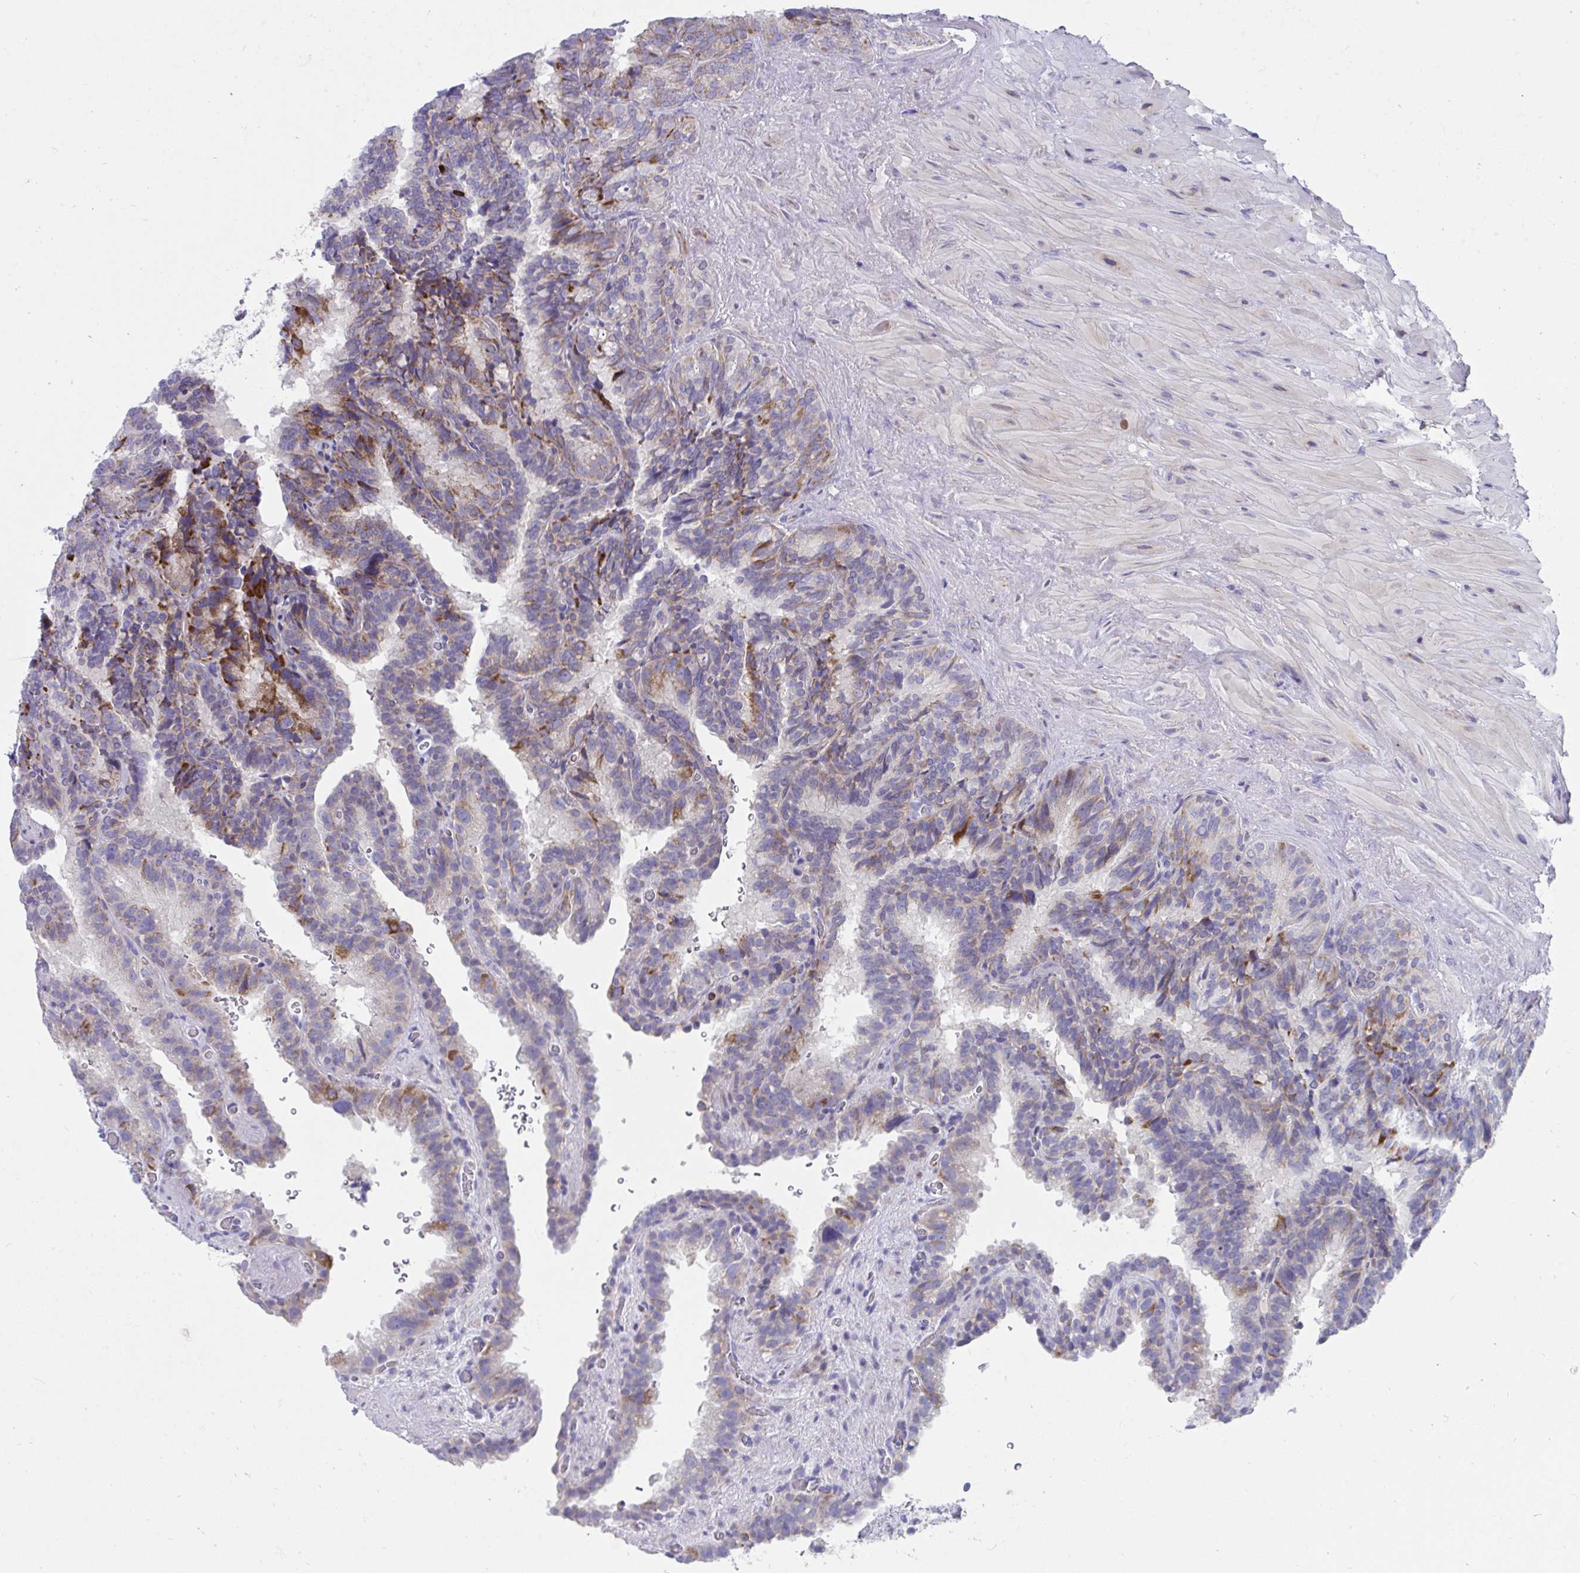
{"staining": {"intensity": "moderate", "quantity": "<25%", "location": "cytoplasmic/membranous"}, "tissue": "seminal vesicle", "cell_type": "Glandular cells", "image_type": "normal", "snomed": [{"axis": "morphology", "description": "Normal tissue, NOS"}, {"axis": "topography", "description": "Seminal veicle"}], "caption": "The immunohistochemical stain shows moderate cytoplasmic/membranous positivity in glandular cells of normal seminal vesicle.", "gene": "DTX3", "patient": {"sex": "male", "age": 60}}